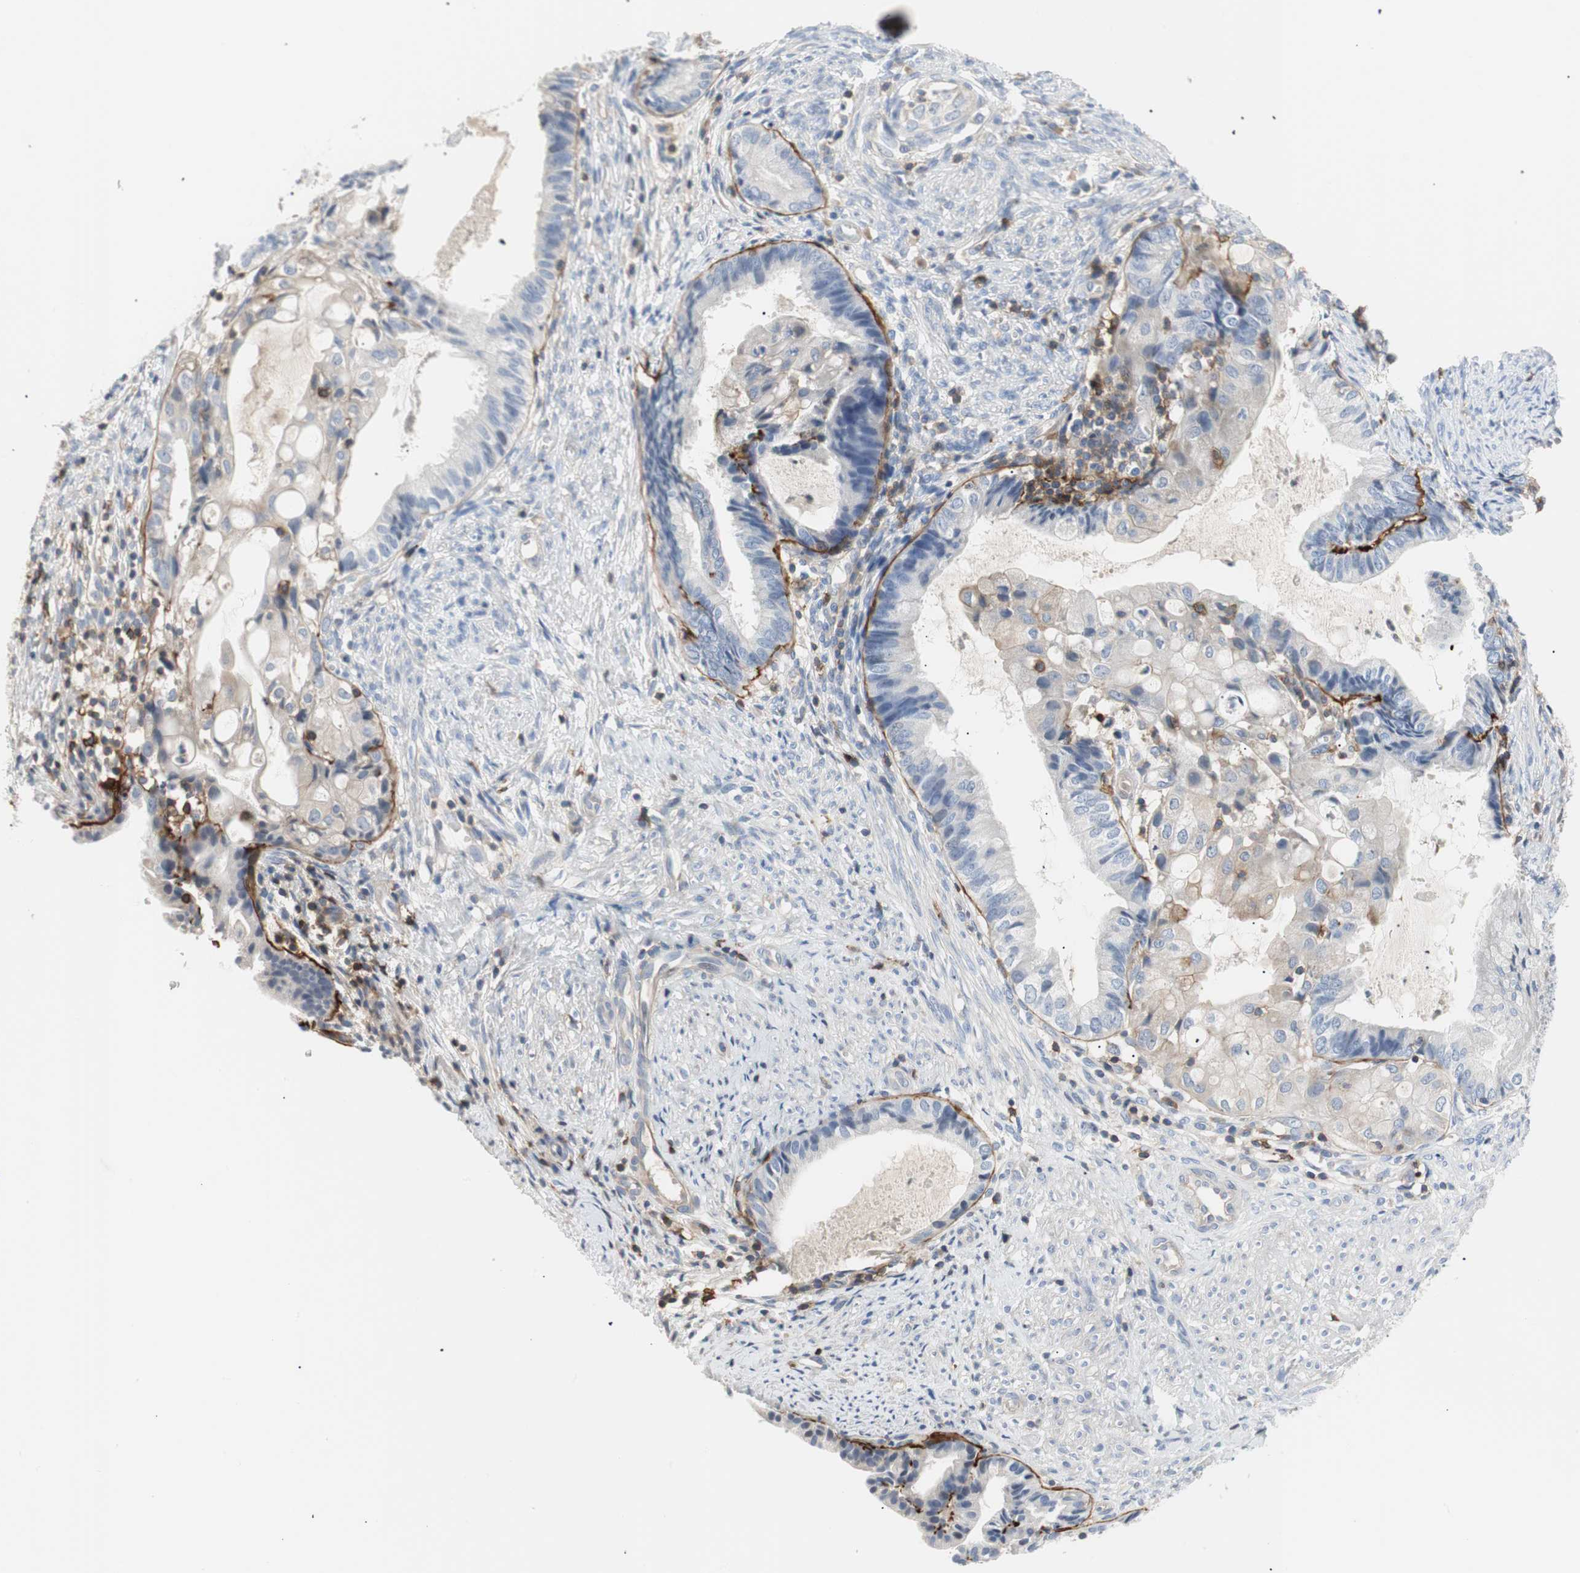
{"staining": {"intensity": "negative", "quantity": "none", "location": "none"}, "tissue": "endometrial cancer", "cell_type": "Tumor cells", "image_type": "cancer", "snomed": [{"axis": "morphology", "description": "Adenocarcinoma, NOS"}, {"axis": "topography", "description": "Endometrium"}], "caption": "An immunohistochemistry (IHC) histopathology image of endometrial adenocarcinoma is shown. There is no staining in tumor cells of endometrial adenocarcinoma.", "gene": "TNFRSF18", "patient": {"sex": "female", "age": 86}}